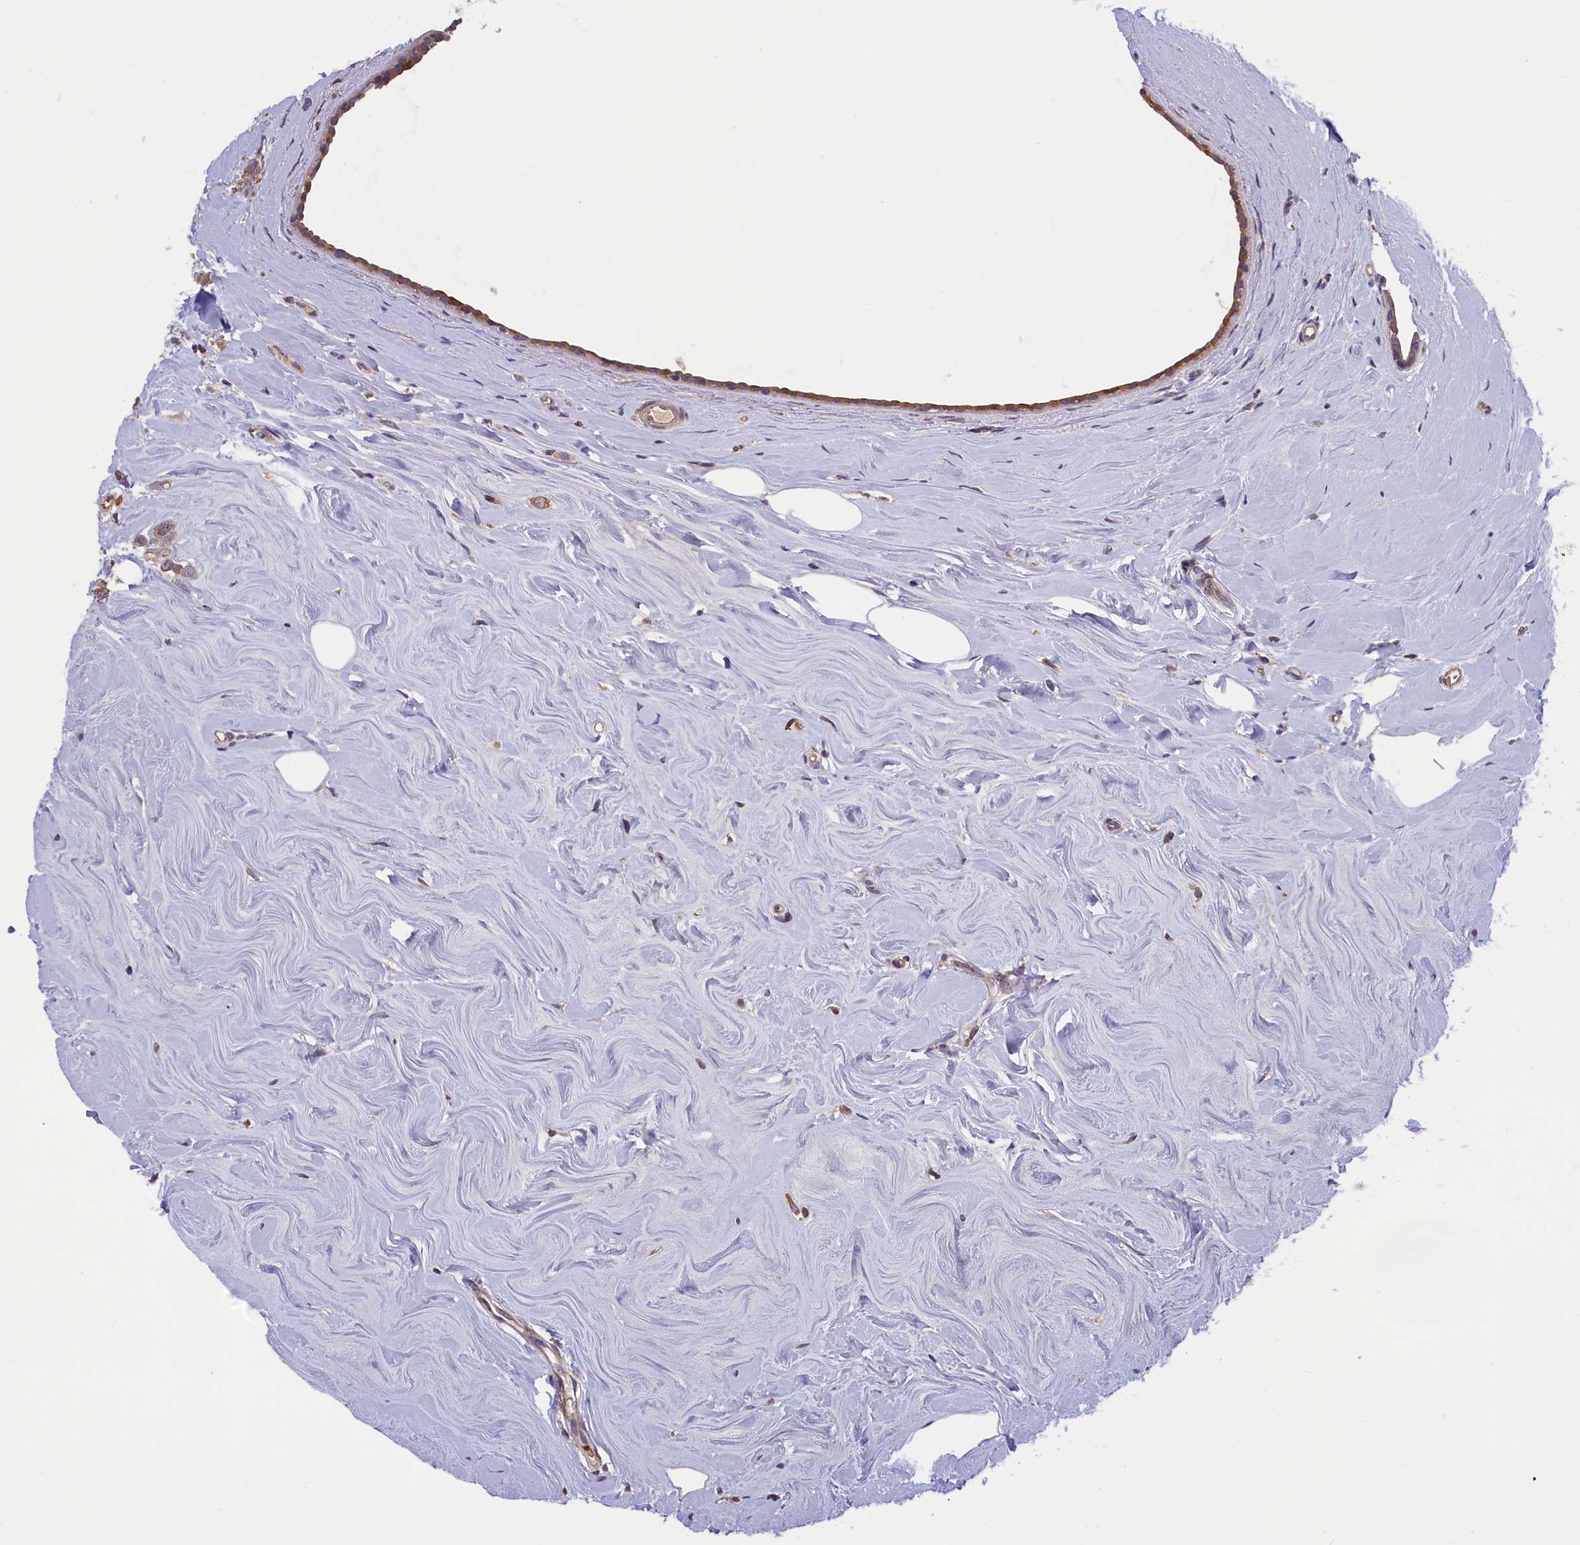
{"staining": {"intensity": "weak", "quantity": ">75%", "location": "cytoplasmic/membranous"}, "tissue": "breast cancer", "cell_type": "Tumor cells", "image_type": "cancer", "snomed": [{"axis": "morphology", "description": "Lobular carcinoma"}, {"axis": "topography", "description": "Breast"}], "caption": "Immunohistochemical staining of human breast cancer (lobular carcinoma) displays weak cytoplasmic/membranous protein staining in approximately >75% of tumor cells.", "gene": "CCDC9B", "patient": {"sex": "female", "age": 47}}